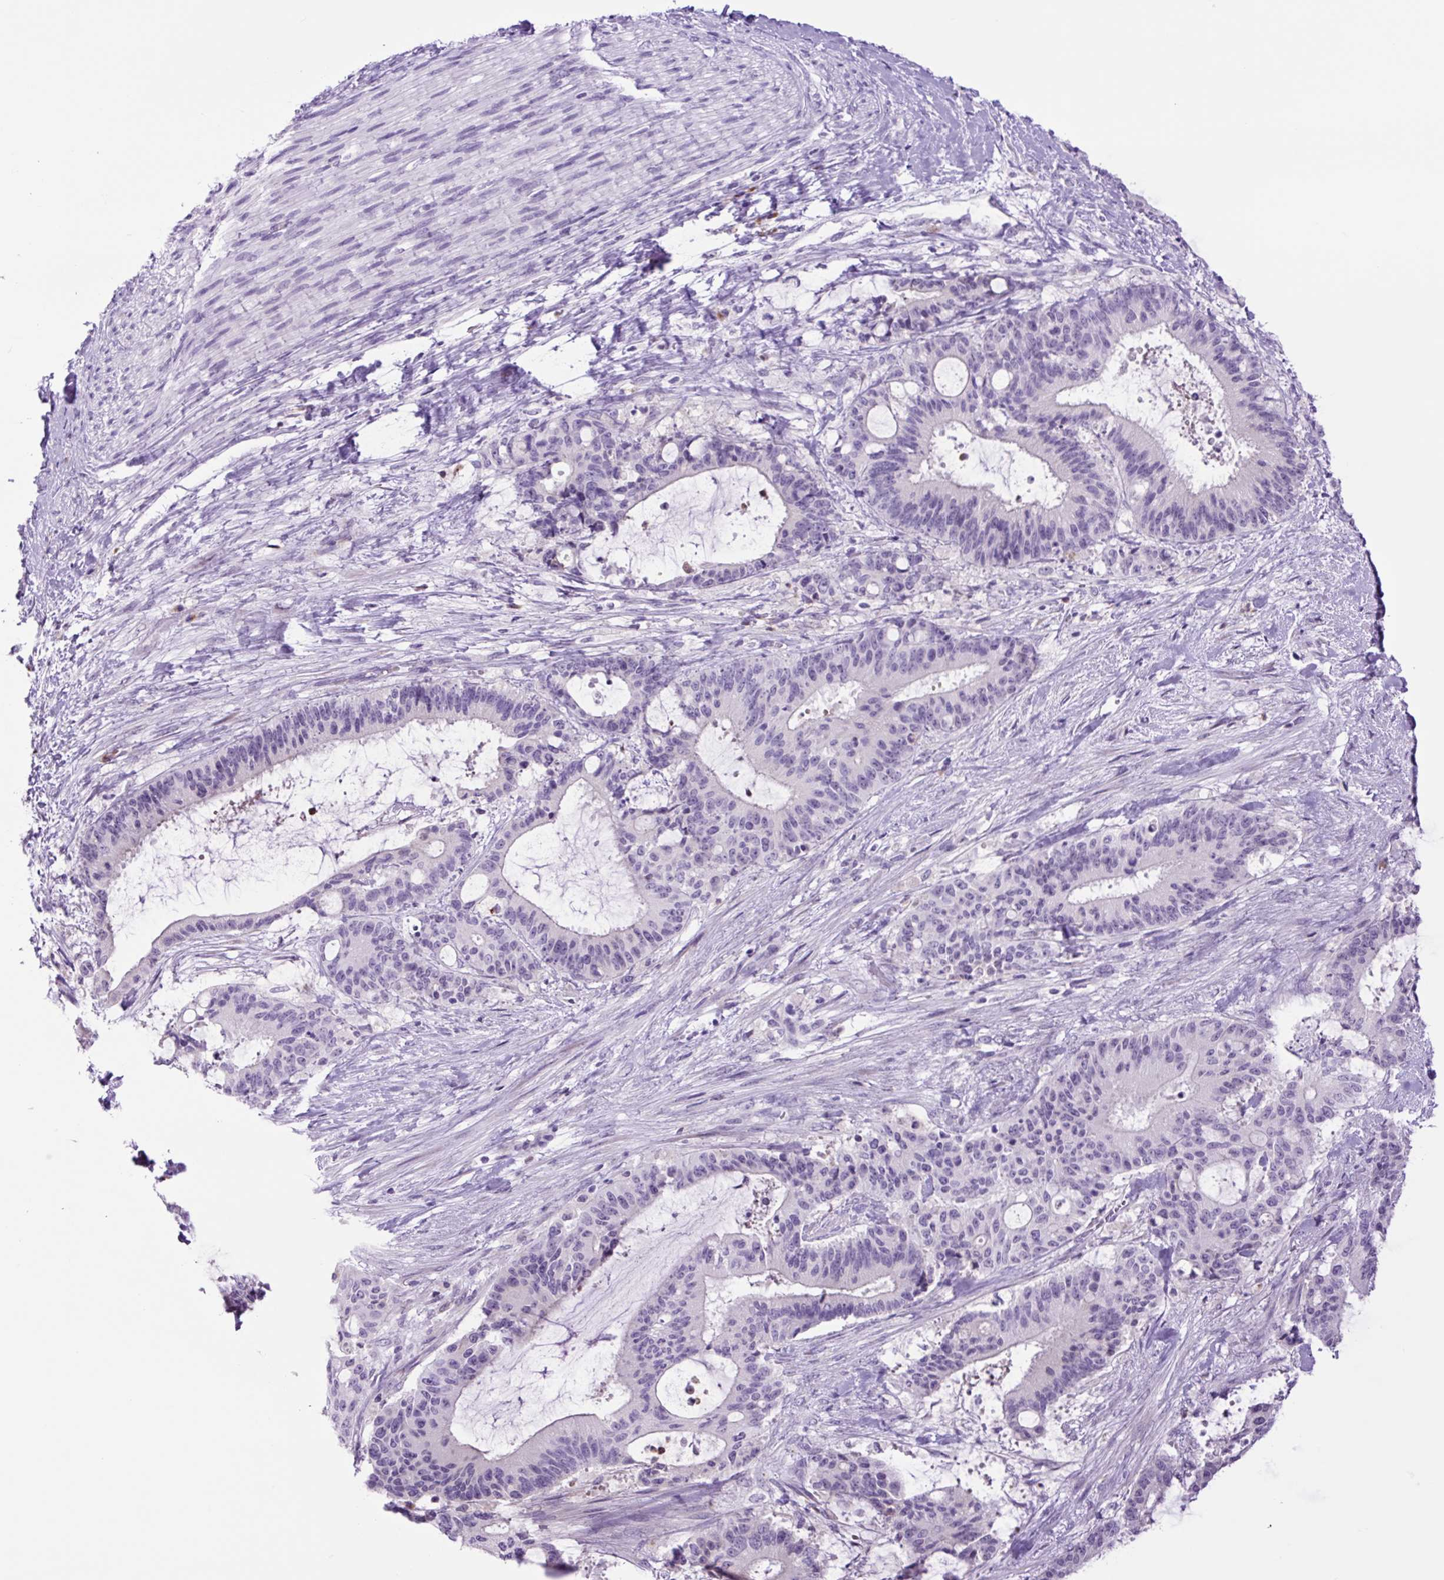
{"staining": {"intensity": "negative", "quantity": "none", "location": "none"}, "tissue": "liver cancer", "cell_type": "Tumor cells", "image_type": "cancer", "snomed": [{"axis": "morphology", "description": "Normal tissue, NOS"}, {"axis": "morphology", "description": "Cholangiocarcinoma"}, {"axis": "topography", "description": "Liver"}, {"axis": "topography", "description": "Peripheral nerve tissue"}], "caption": "Histopathology image shows no protein expression in tumor cells of liver cancer tissue. Brightfield microscopy of immunohistochemistry (IHC) stained with DAB (brown) and hematoxylin (blue), captured at high magnification.", "gene": "MFSD3", "patient": {"sex": "female", "age": 73}}